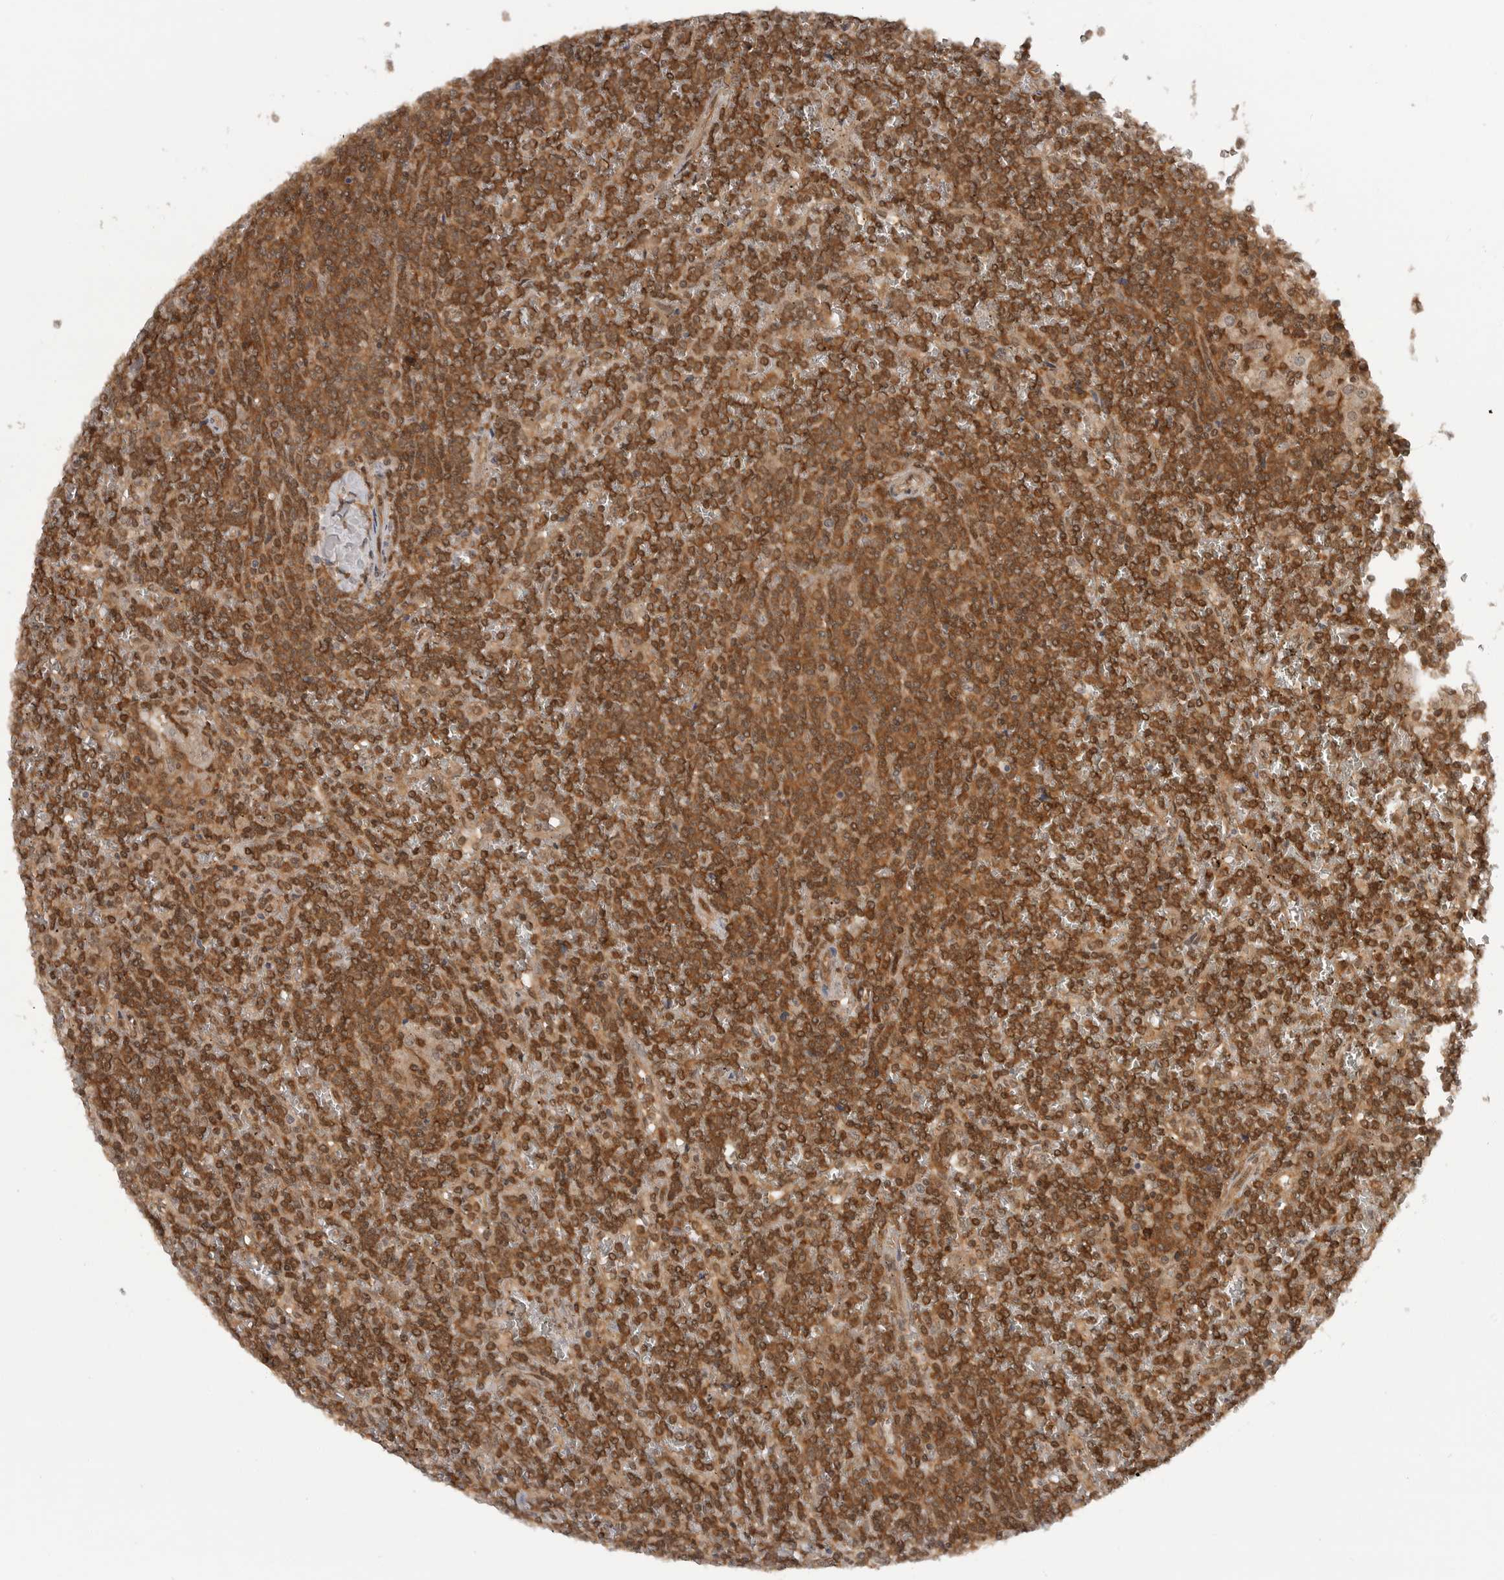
{"staining": {"intensity": "strong", "quantity": ">75%", "location": "cytoplasmic/membranous"}, "tissue": "lymphoma", "cell_type": "Tumor cells", "image_type": "cancer", "snomed": [{"axis": "morphology", "description": "Malignant lymphoma, non-Hodgkin's type, Low grade"}, {"axis": "topography", "description": "Spleen"}], "caption": "High-power microscopy captured an immunohistochemistry image of low-grade malignant lymphoma, non-Hodgkin's type, revealing strong cytoplasmic/membranous positivity in approximately >75% of tumor cells. Immunohistochemistry stains the protein of interest in brown and the nuclei are stained blue.", "gene": "SZRD1", "patient": {"sex": "female", "age": 19}}